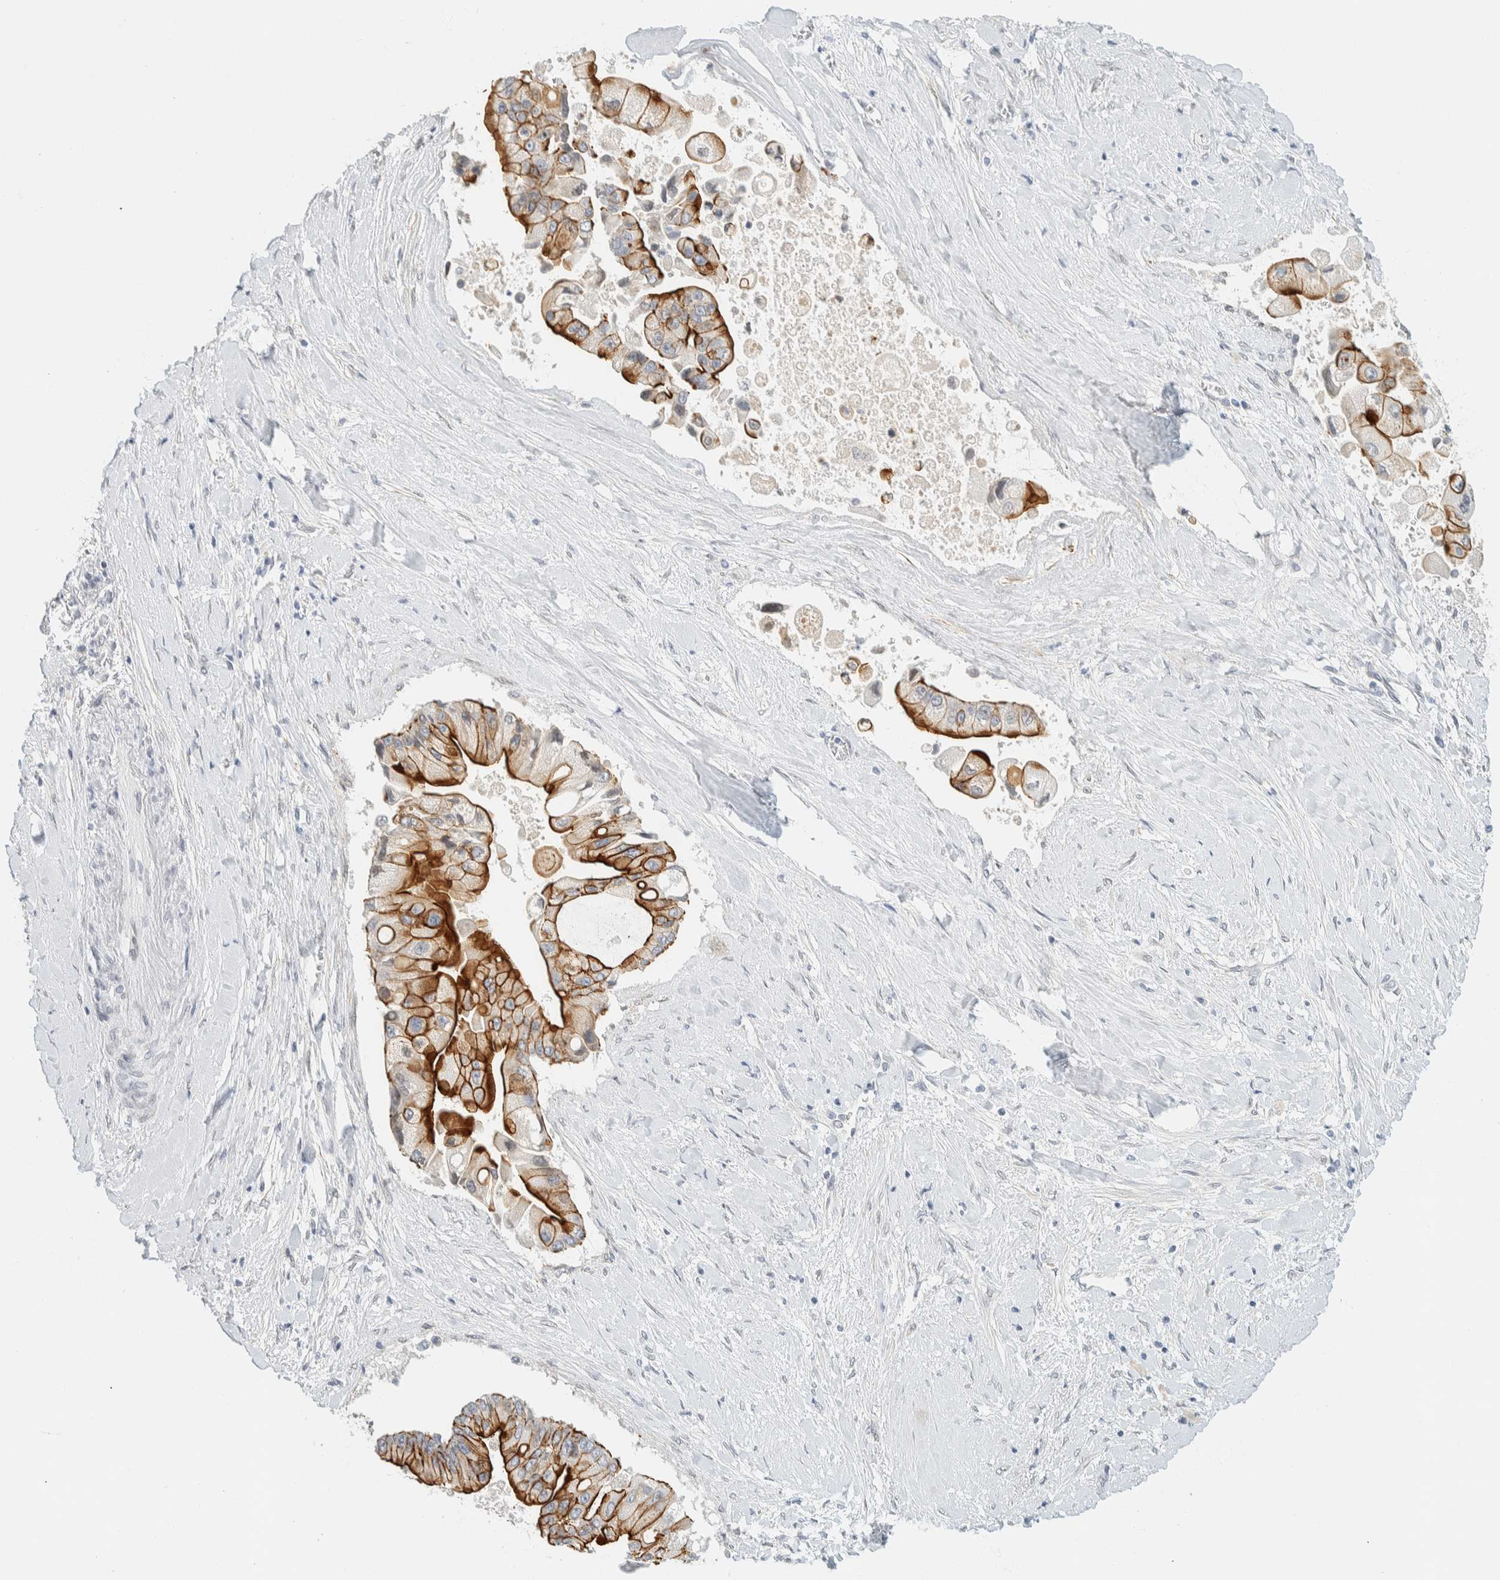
{"staining": {"intensity": "strong", "quantity": "25%-75%", "location": "cytoplasmic/membranous"}, "tissue": "liver cancer", "cell_type": "Tumor cells", "image_type": "cancer", "snomed": [{"axis": "morphology", "description": "Cholangiocarcinoma"}, {"axis": "topography", "description": "Liver"}], "caption": "Immunohistochemistry (IHC) (DAB) staining of human liver cancer (cholangiocarcinoma) reveals strong cytoplasmic/membranous protein positivity in about 25%-75% of tumor cells. (DAB IHC with brightfield microscopy, high magnification).", "gene": "C1QTNF12", "patient": {"sex": "male", "age": 50}}